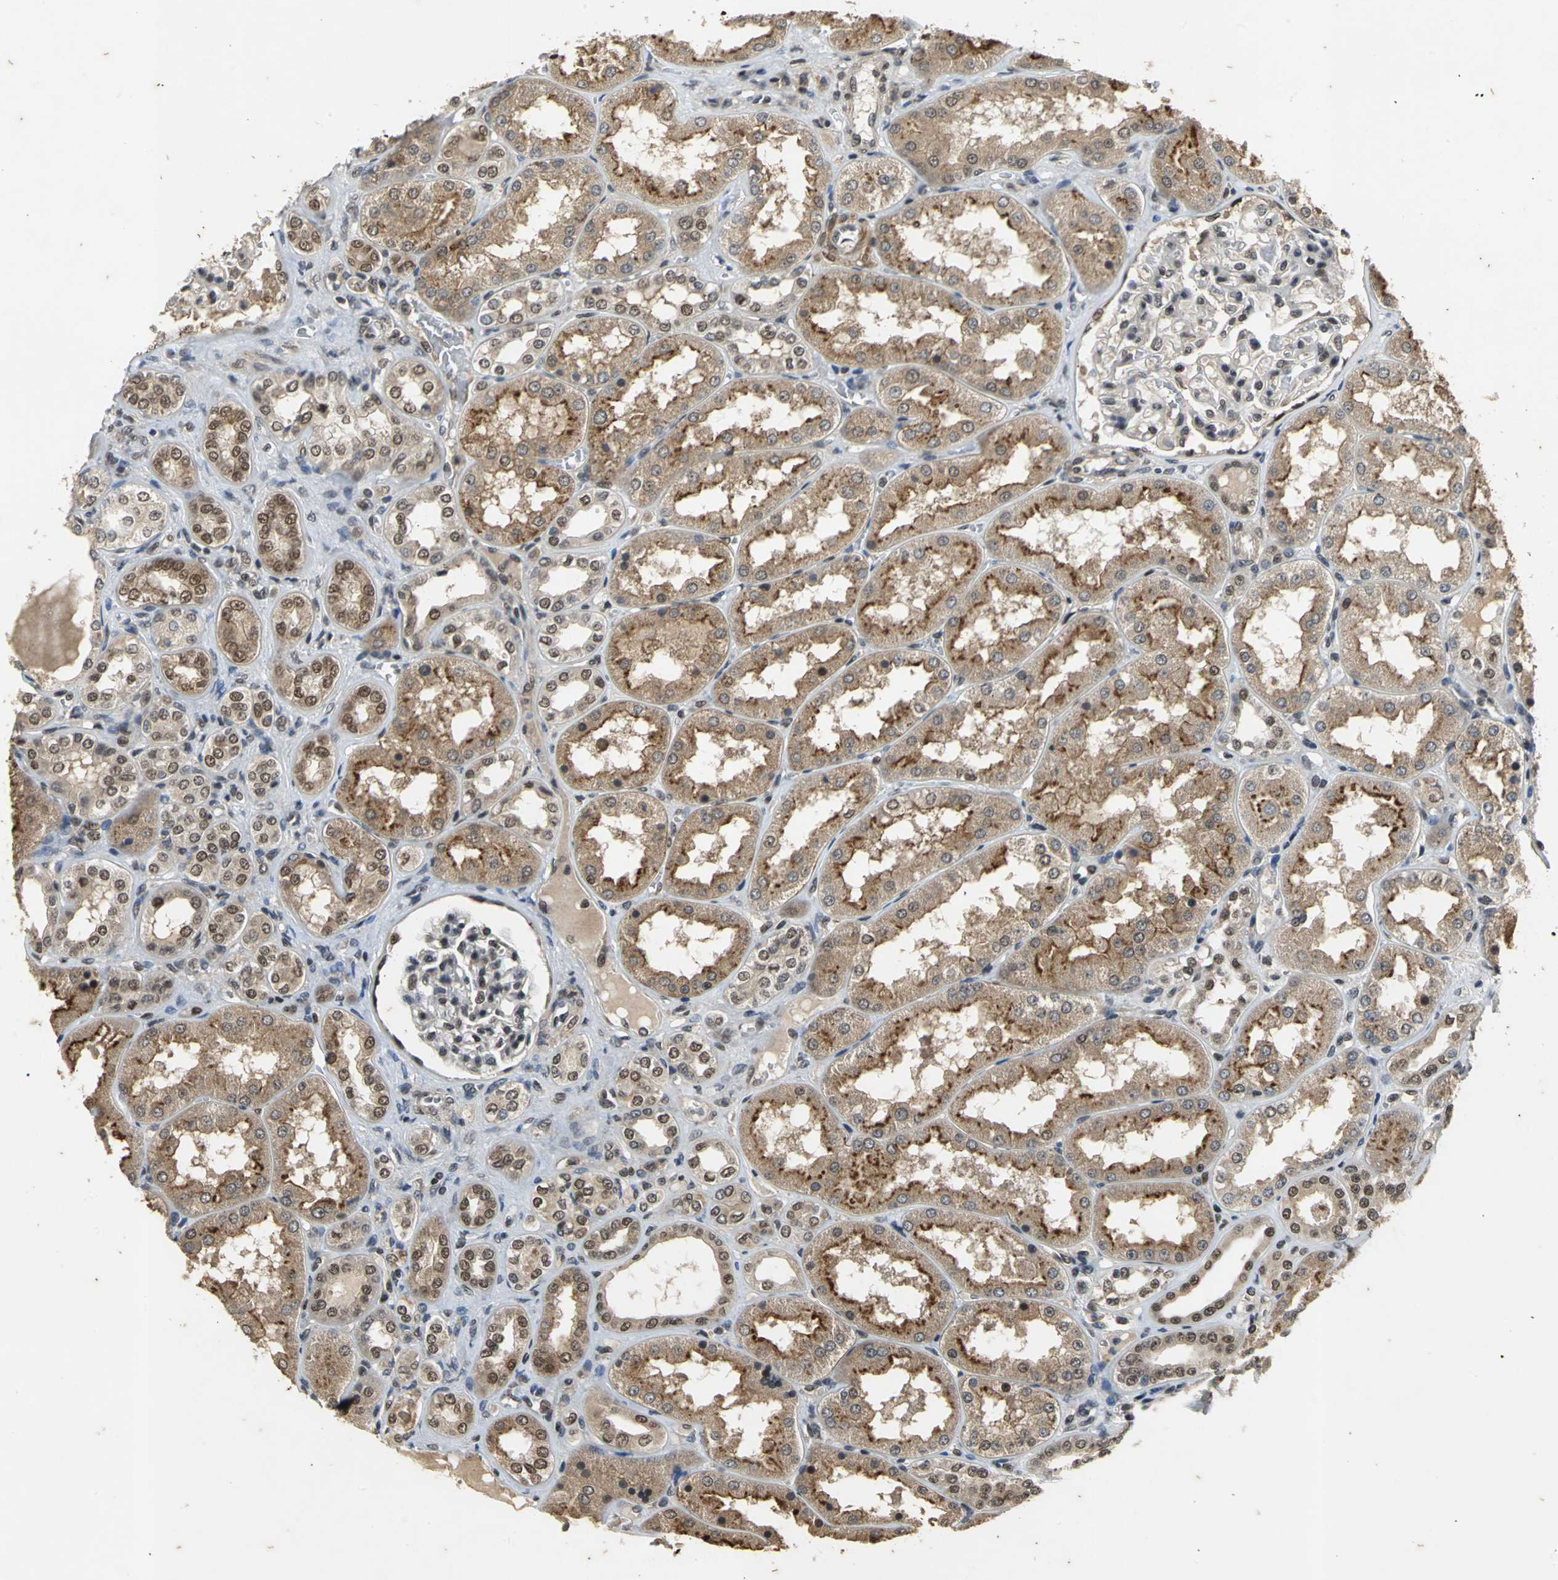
{"staining": {"intensity": "negative", "quantity": "none", "location": "none"}, "tissue": "kidney", "cell_type": "Cells in glomeruli", "image_type": "normal", "snomed": [{"axis": "morphology", "description": "Normal tissue, NOS"}, {"axis": "topography", "description": "Kidney"}], "caption": "IHC of benign kidney demonstrates no positivity in cells in glomeruli.", "gene": "NOTCH3", "patient": {"sex": "female", "age": 56}}